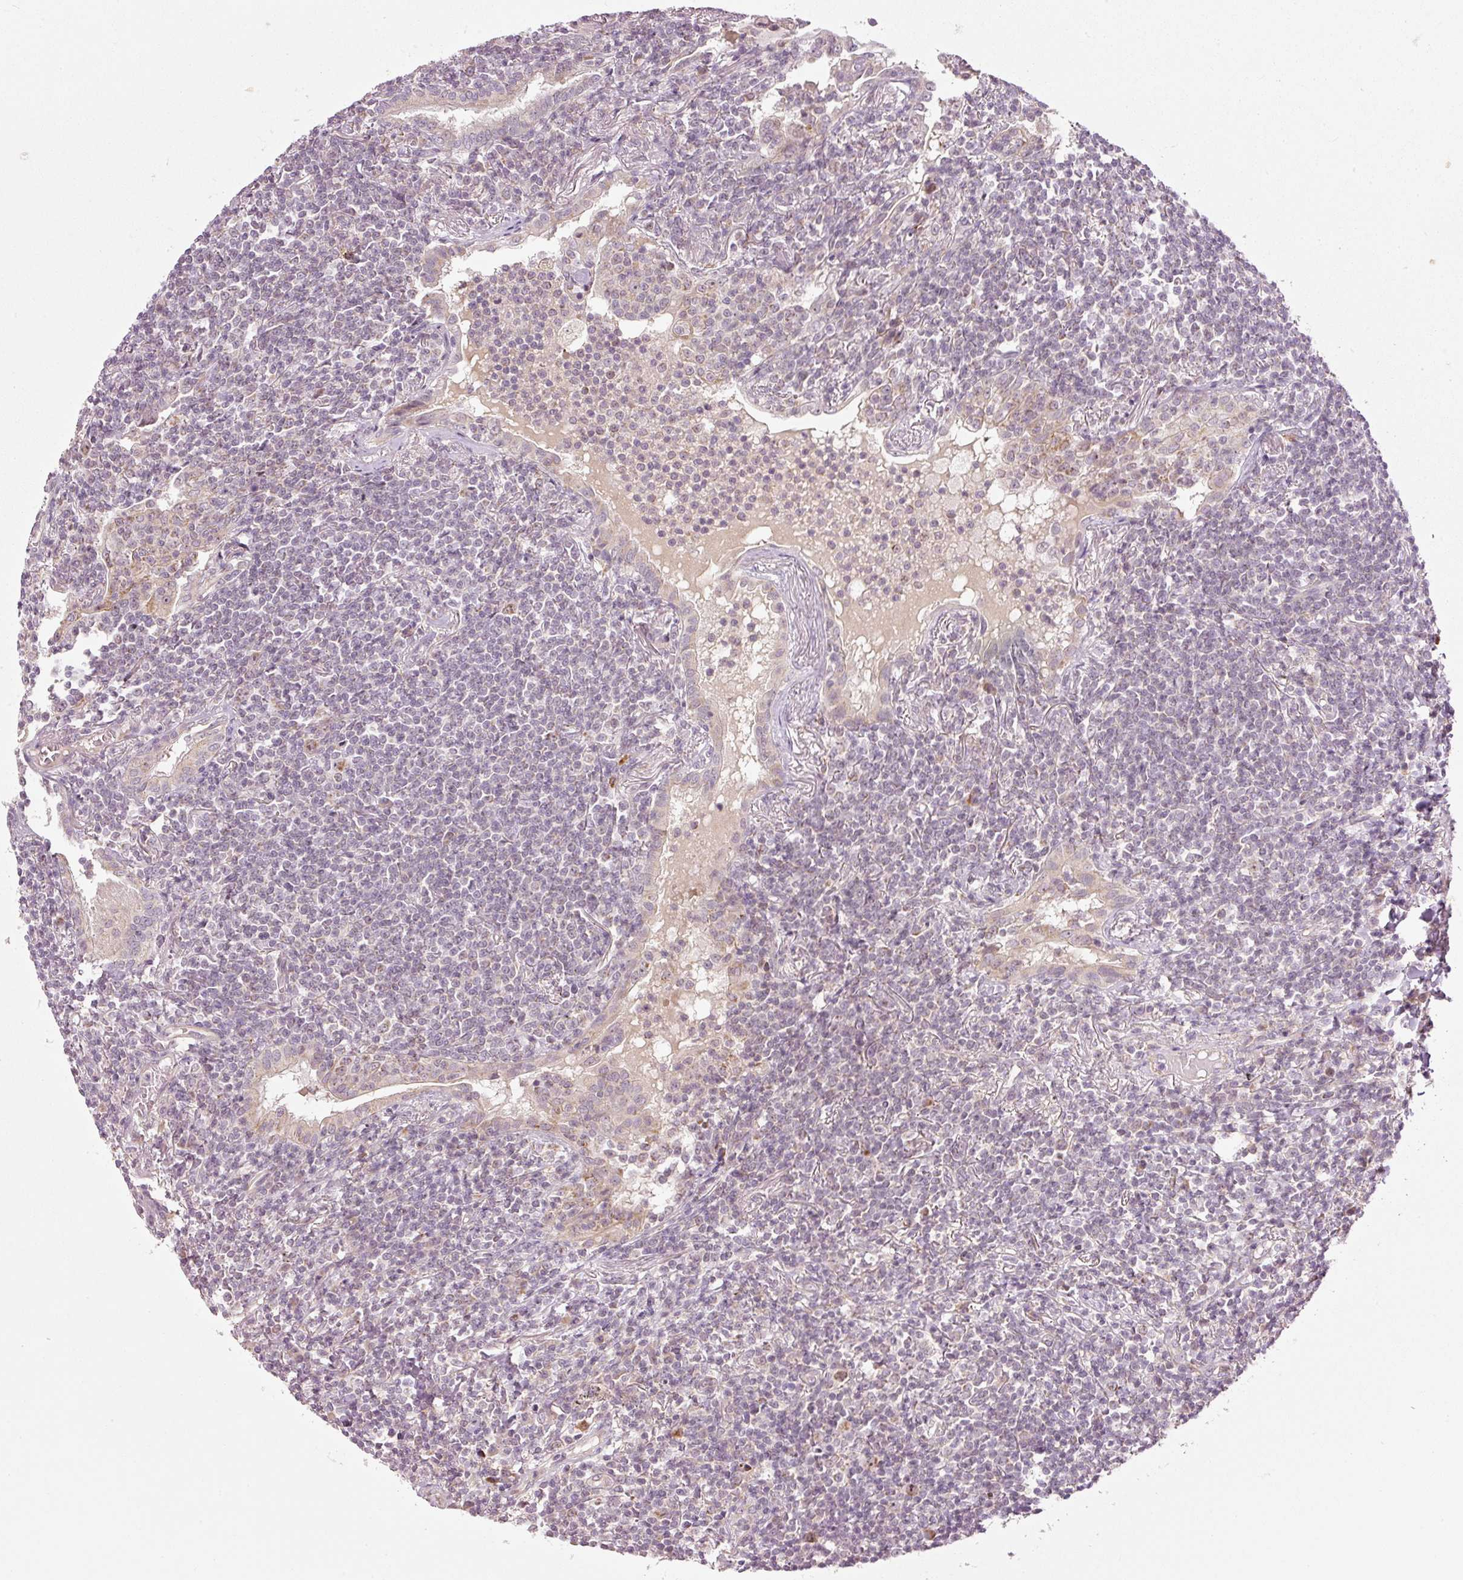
{"staining": {"intensity": "negative", "quantity": "none", "location": "none"}, "tissue": "lymphoma", "cell_type": "Tumor cells", "image_type": "cancer", "snomed": [{"axis": "morphology", "description": "Malignant lymphoma, non-Hodgkin's type, Low grade"}, {"axis": "topography", "description": "Lung"}], "caption": "Human lymphoma stained for a protein using immunohistochemistry (IHC) exhibits no staining in tumor cells.", "gene": "CDC20B", "patient": {"sex": "female", "age": 71}}